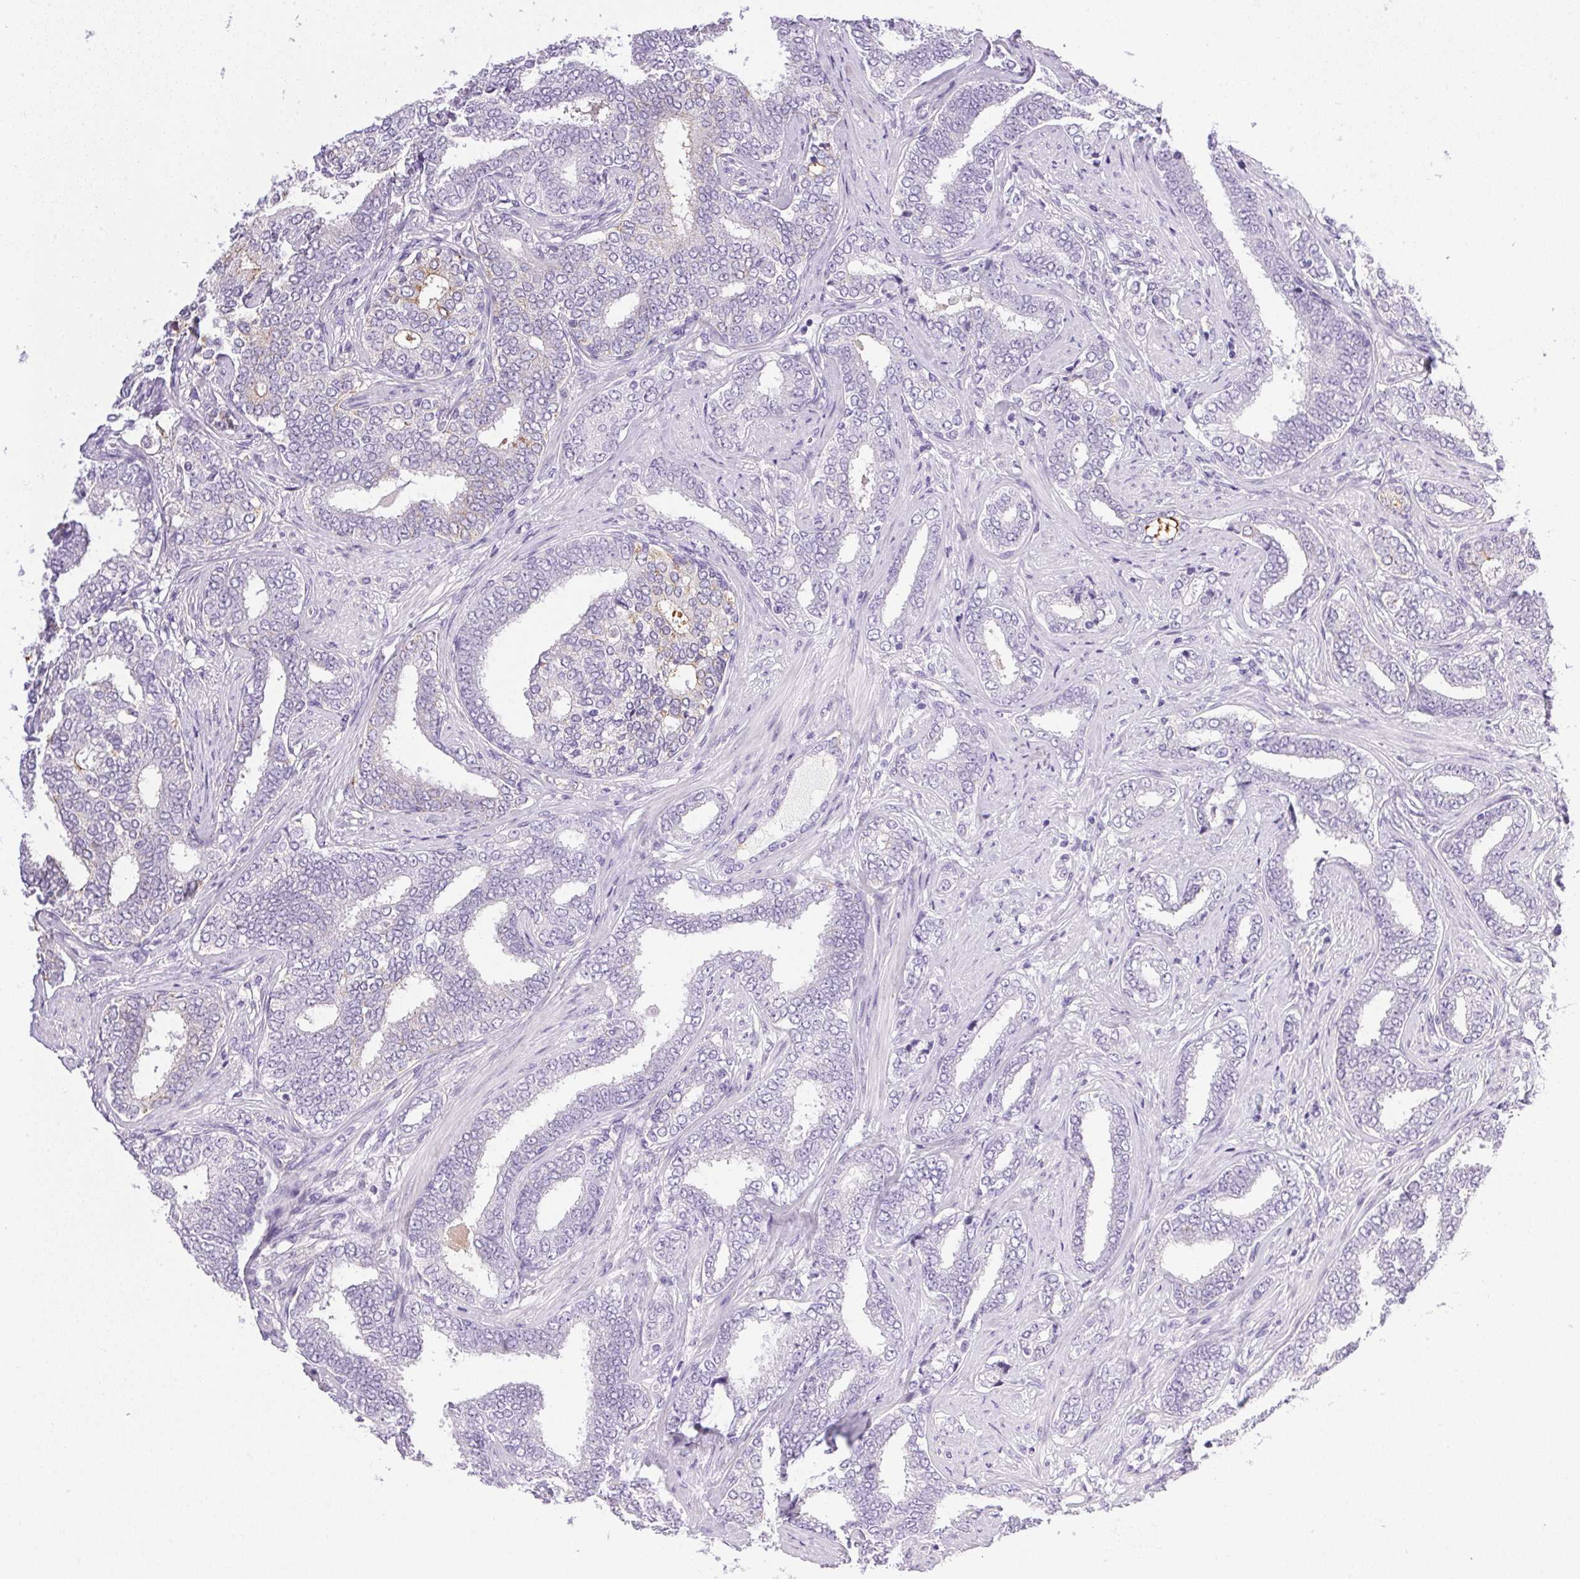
{"staining": {"intensity": "negative", "quantity": "none", "location": "none"}, "tissue": "prostate cancer", "cell_type": "Tumor cells", "image_type": "cancer", "snomed": [{"axis": "morphology", "description": "Adenocarcinoma, High grade"}, {"axis": "topography", "description": "Prostate"}], "caption": "Adenocarcinoma (high-grade) (prostate) was stained to show a protein in brown. There is no significant positivity in tumor cells. Nuclei are stained in blue.", "gene": "ATP6V0A4", "patient": {"sex": "male", "age": 72}}